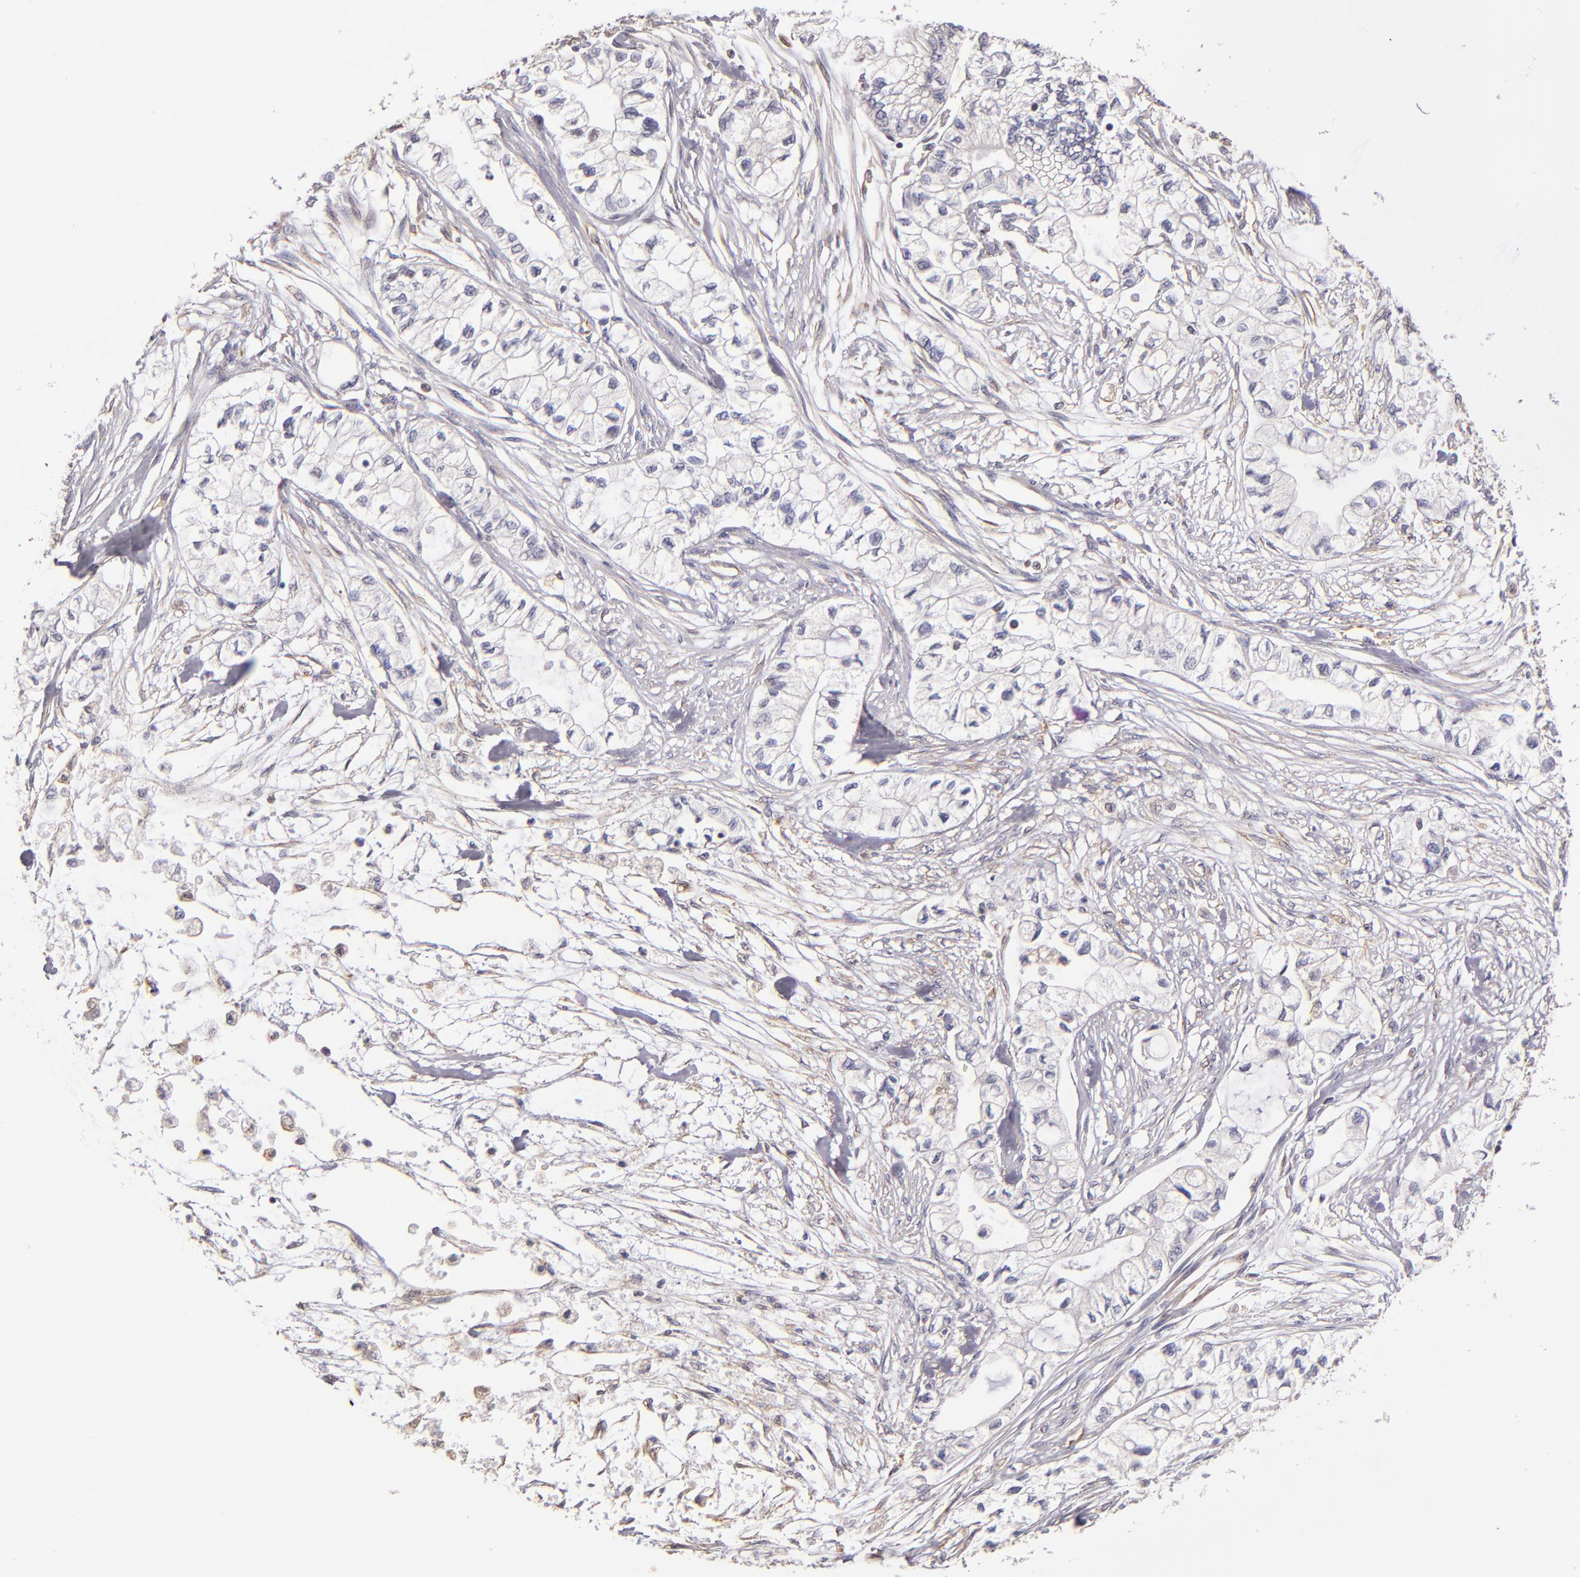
{"staining": {"intensity": "negative", "quantity": "none", "location": "none"}, "tissue": "pancreatic cancer", "cell_type": "Tumor cells", "image_type": "cancer", "snomed": [{"axis": "morphology", "description": "Adenocarcinoma, NOS"}, {"axis": "topography", "description": "Pancreas"}], "caption": "Tumor cells are negative for brown protein staining in pancreatic cancer.", "gene": "ABCC1", "patient": {"sex": "male", "age": 79}}